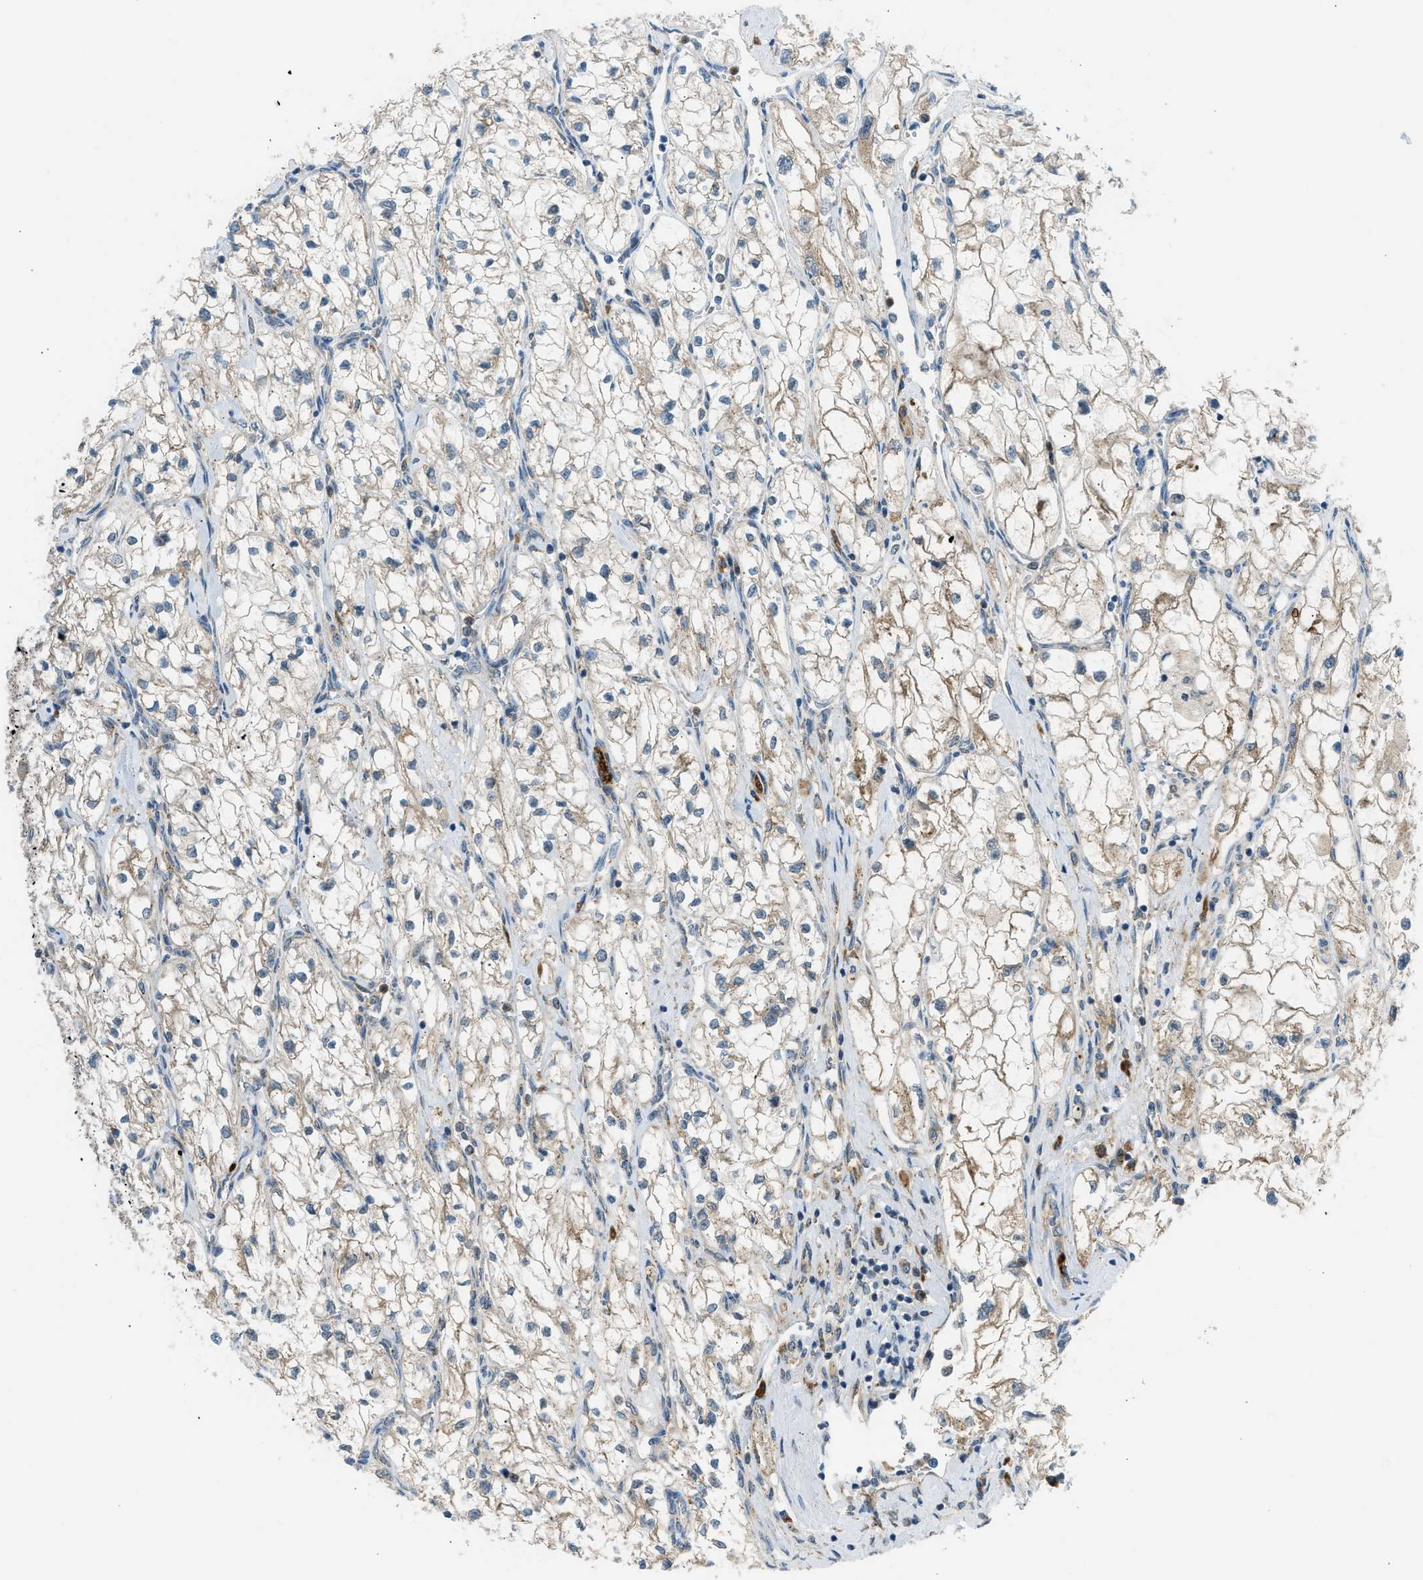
{"staining": {"intensity": "weak", "quantity": ">75%", "location": "cytoplasmic/membranous"}, "tissue": "renal cancer", "cell_type": "Tumor cells", "image_type": "cancer", "snomed": [{"axis": "morphology", "description": "Adenocarcinoma, NOS"}, {"axis": "topography", "description": "Kidney"}], "caption": "The immunohistochemical stain highlights weak cytoplasmic/membranous staining in tumor cells of adenocarcinoma (renal) tissue.", "gene": "EDARADD", "patient": {"sex": "female", "age": 70}}